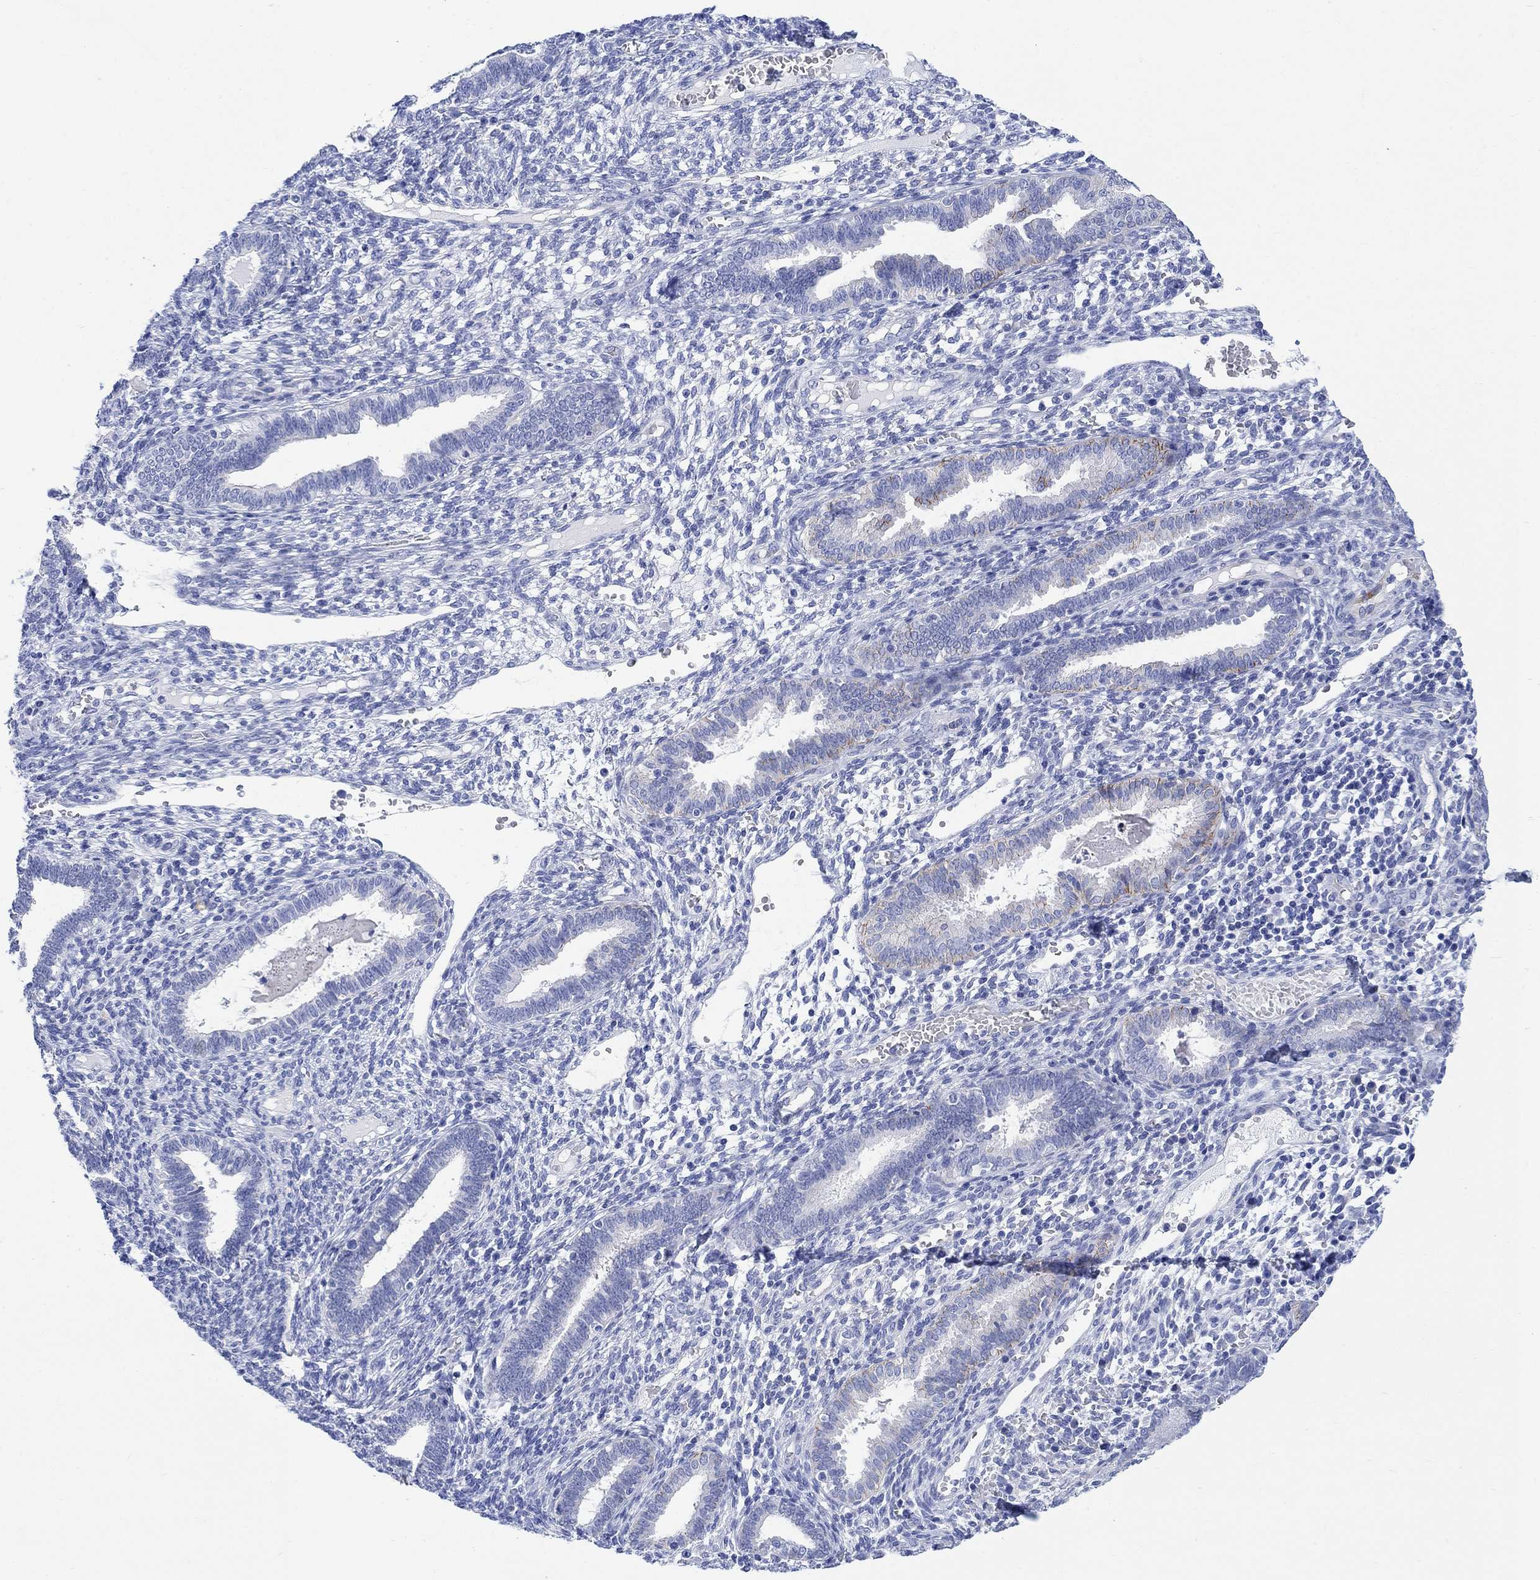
{"staining": {"intensity": "negative", "quantity": "none", "location": "none"}, "tissue": "endometrium", "cell_type": "Cells in endometrial stroma", "image_type": "normal", "snomed": [{"axis": "morphology", "description": "Normal tissue, NOS"}, {"axis": "topography", "description": "Endometrium"}], "caption": "Immunohistochemistry (IHC) histopathology image of unremarkable endometrium stained for a protein (brown), which demonstrates no staining in cells in endometrial stroma. The staining is performed using DAB (3,3'-diaminobenzidine) brown chromogen with nuclei counter-stained in using hematoxylin.", "gene": "MYL1", "patient": {"sex": "female", "age": 42}}